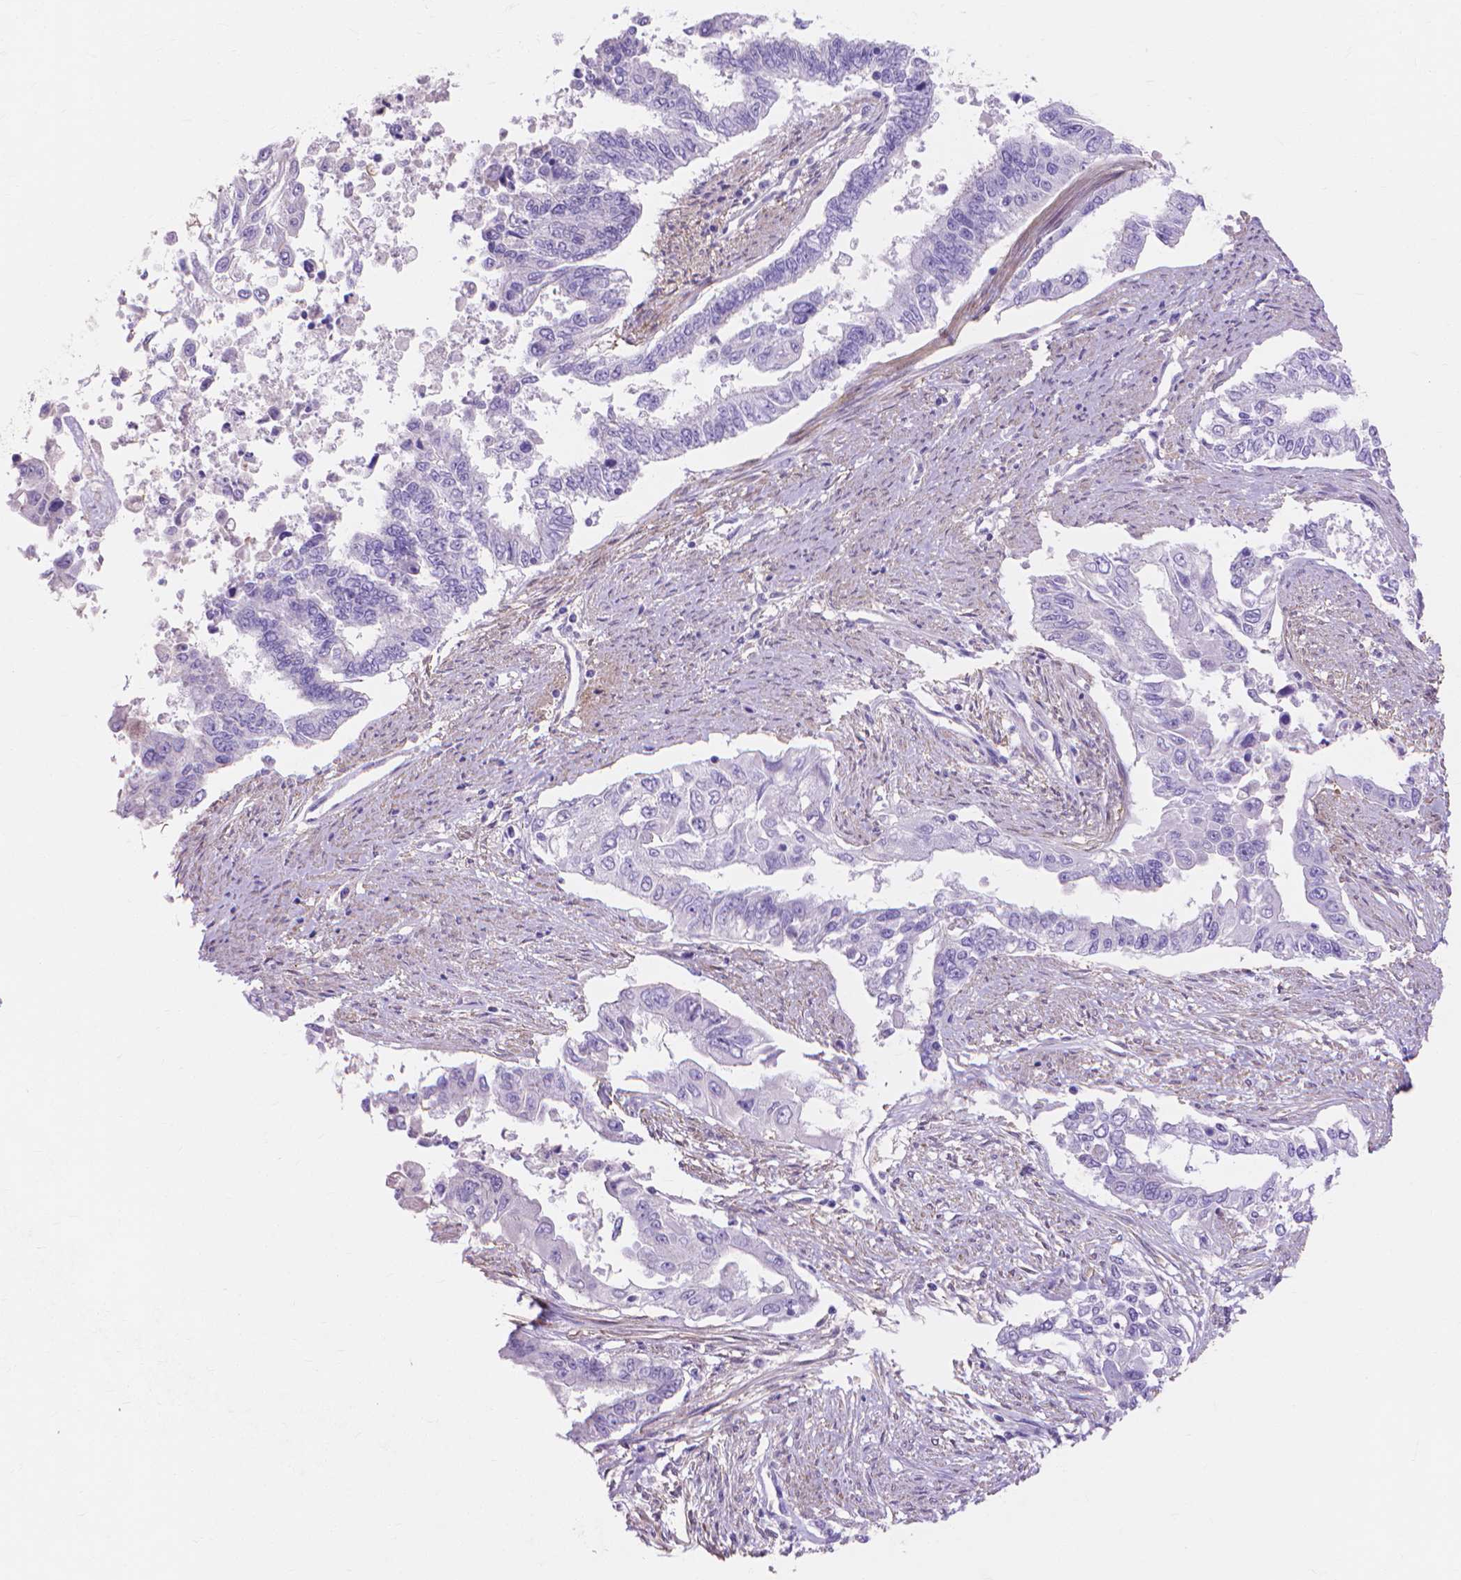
{"staining": {"intensity": "negative", "quantity": "none", "location": "none"}, "tissue": "endometrial cancer", "cell_type": "Tumor cells", "image_type": "cancer", "snomed": [{"axis": "morphology", "description": "Adenocarcinoma, NOS"}, {"axis": "topography", "description": "Uterus"}], "caption": "Tumor cells are negative for brown protein staining in endometrial cancer. (Brightfield microscopy of DAB (3,3'-diaminobenzidine) immunohistochemistry (IHC) at high magnification).", "gene": "MBLAC1", "patient": {"sex": "female", "age": 59}}